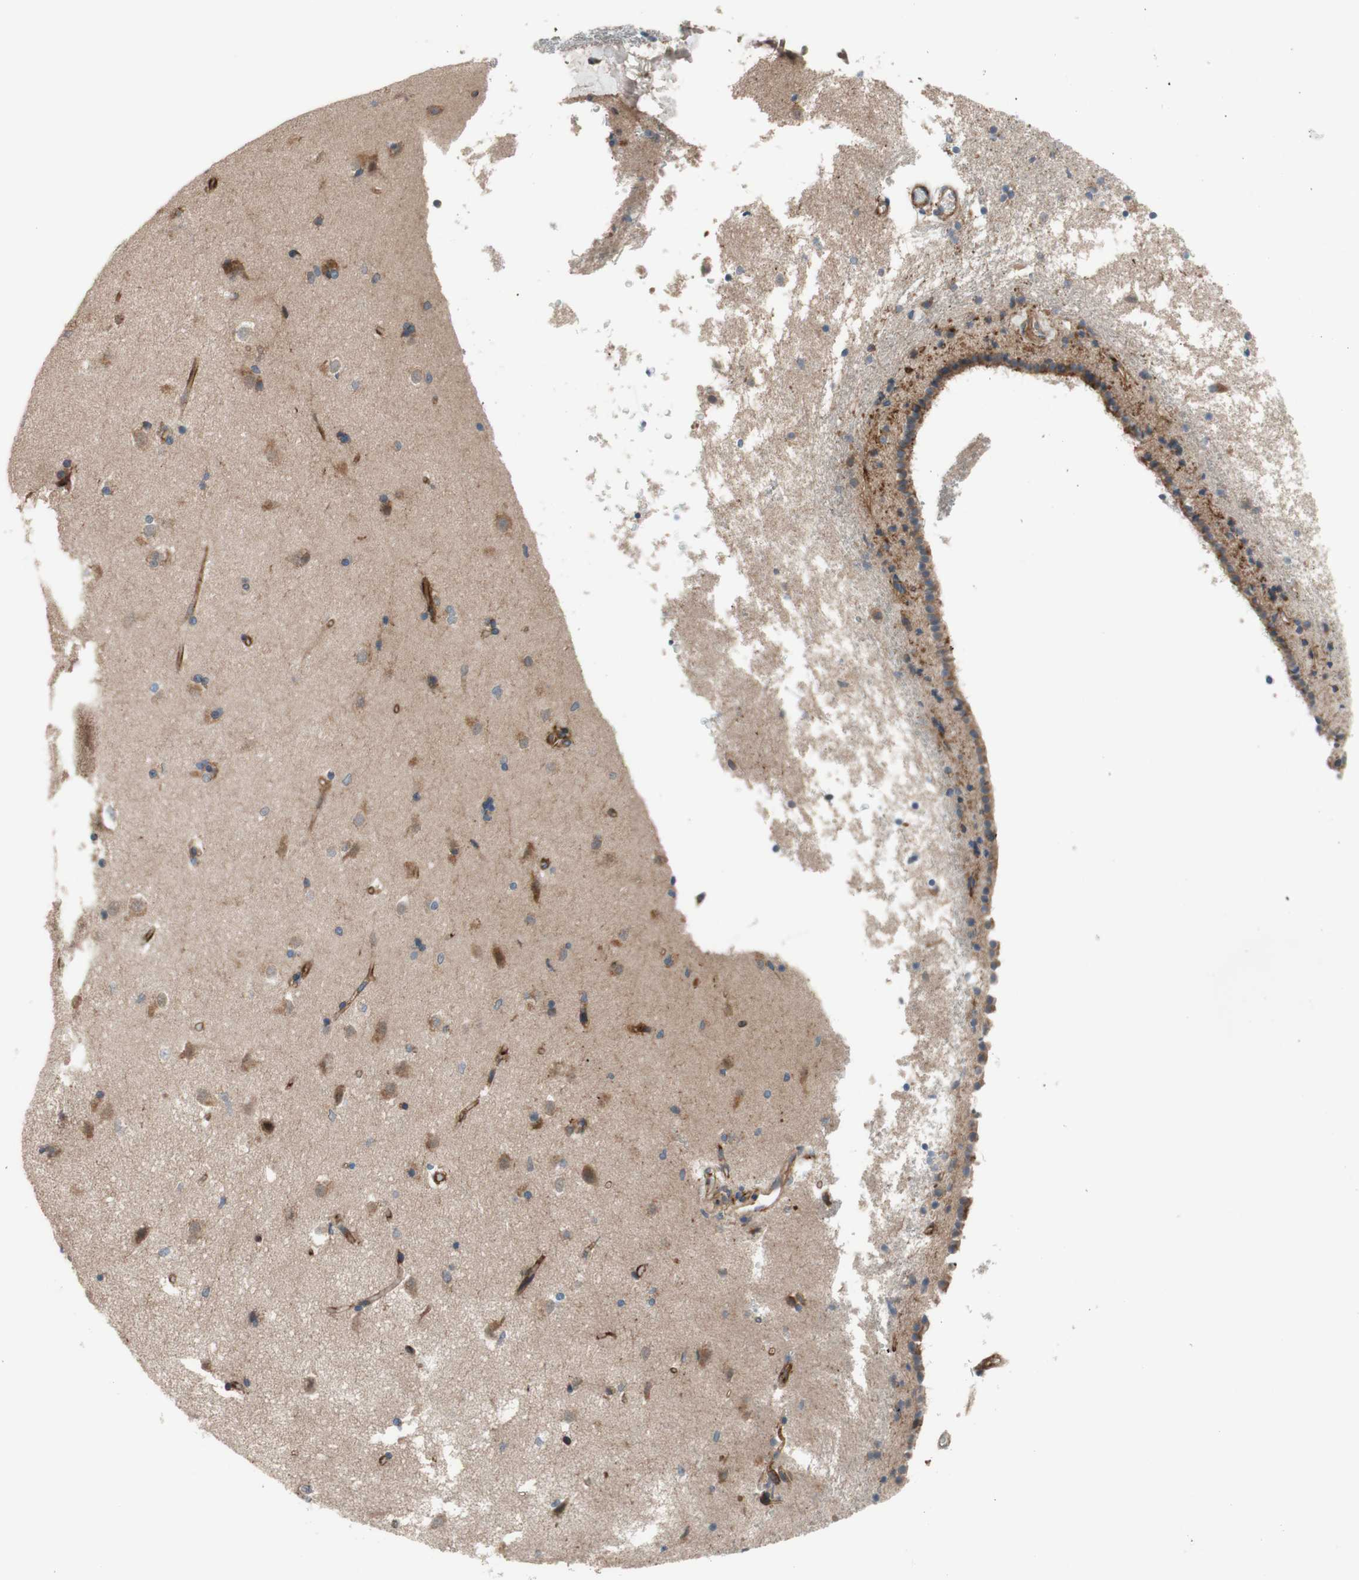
{"staining": {"intensity": "weak", "quantity": ">75%", "location": "cytoplasmic/membranous"}, "tissue": "caudate", "cell_type": "Glial cells", "image_type": "normal", "snomed": [{"axis": "morphology", "description": "Normal tissue, NOS"}, {"axis": "topography", "description": "Lateral ventricle wall"}], "caption": "The micrograph exhibits a brown stain indicating the presence of a protein in the cytoplasmic/membranous of glial cells in caudate.", "gene": "CCN4", "patient": {"sex": "female", "age": 19}}